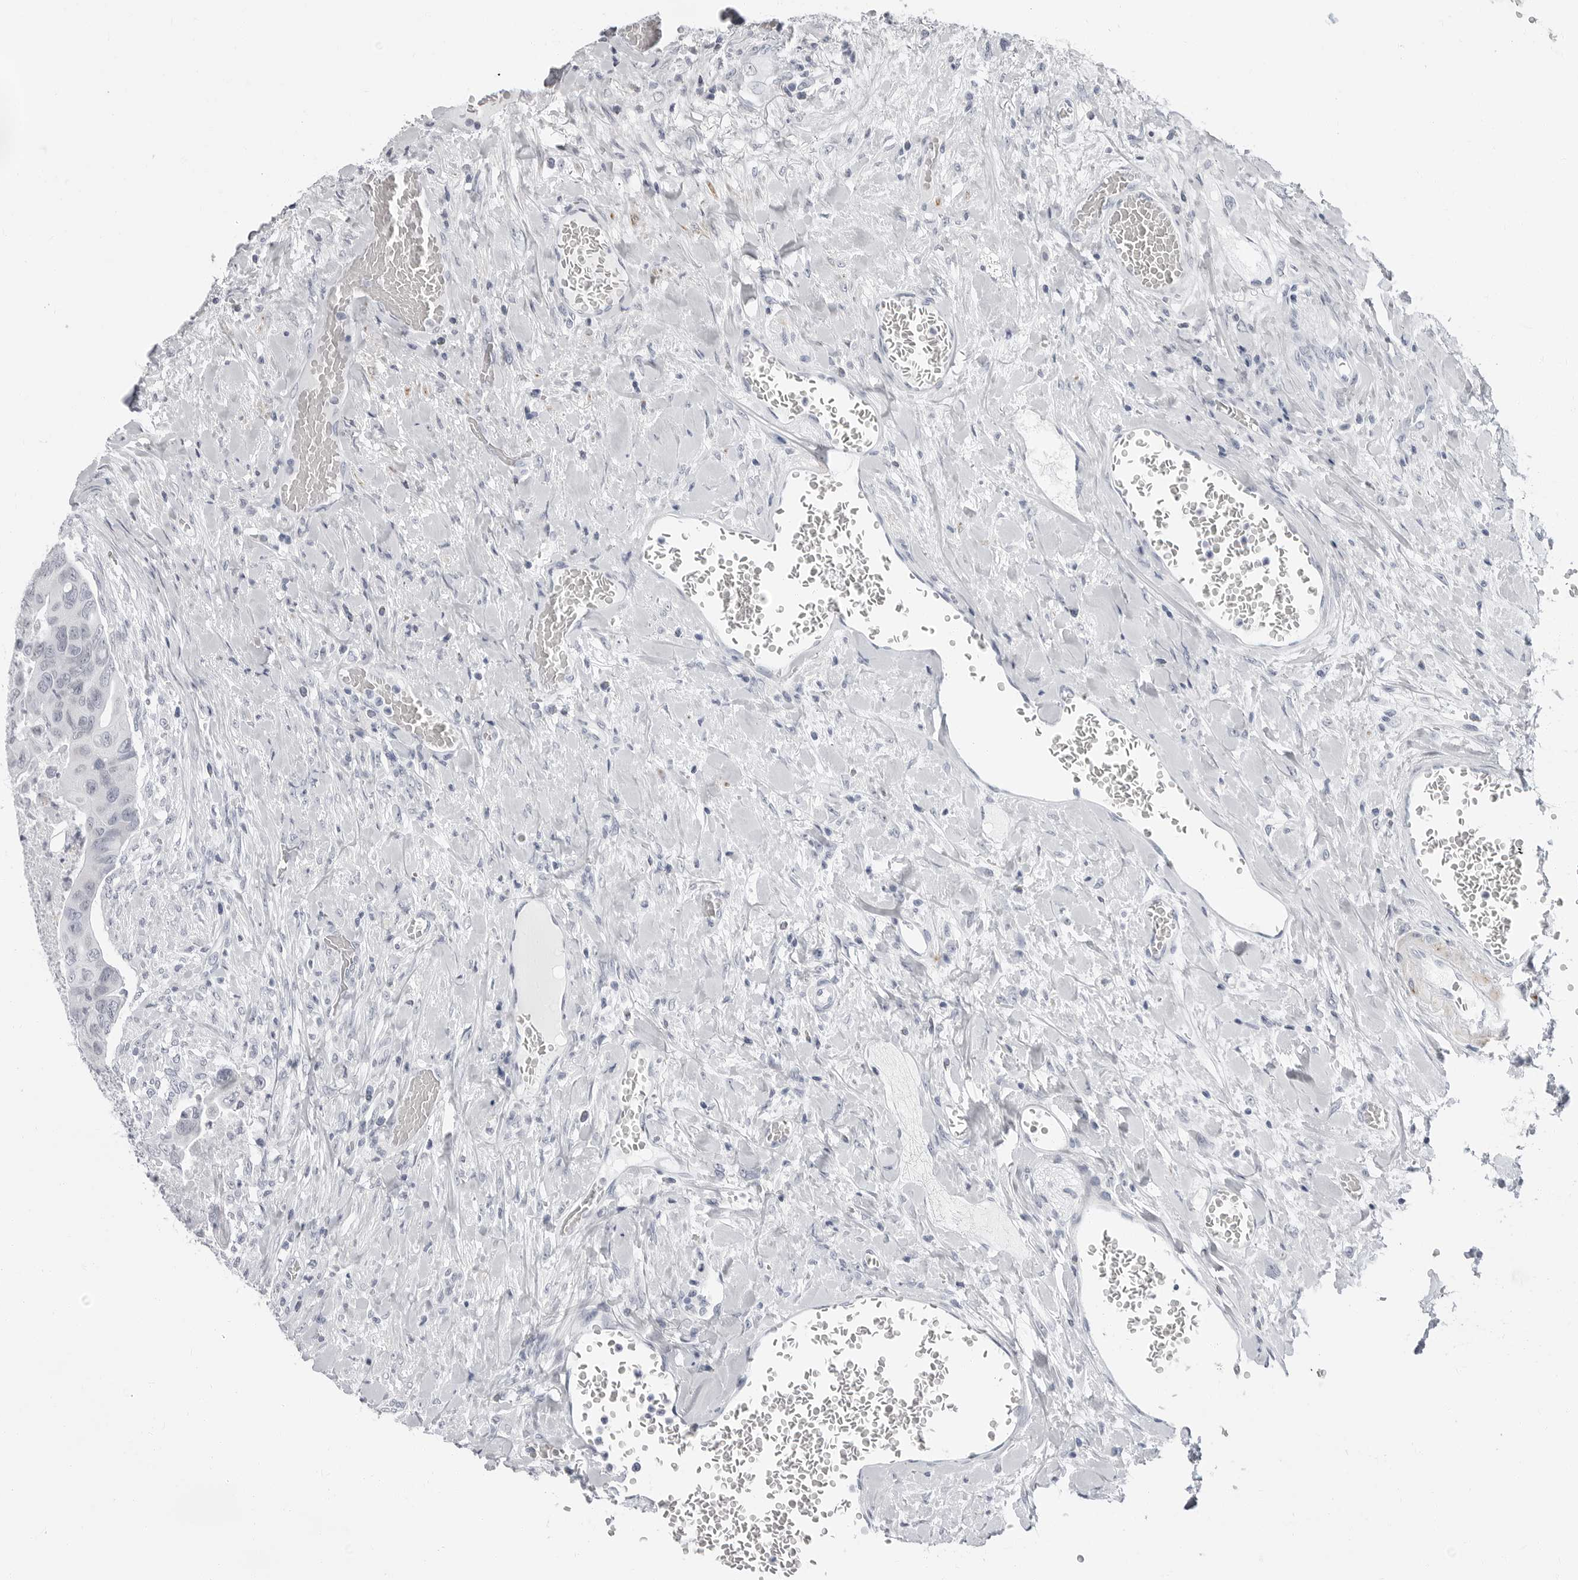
{"staining": {"intensity": "negative", "quantity": "none", "location": "none"}, "tissue": "colorectal cancer", "cell_type": "Tumor cells", "image_type": "cancer", "snomed": [{"axis": "morphology", "description": "Adenocarcinoma, NOS"}, {"axis": "topography", "description": "Rectum"}], "caption": "The histopathology image demonstrates no staining of tumor cells in colorectal cancer (adenocarcinoma).", "gene": "ERICH3", "patient": {"sex": "male", "age": 63}}